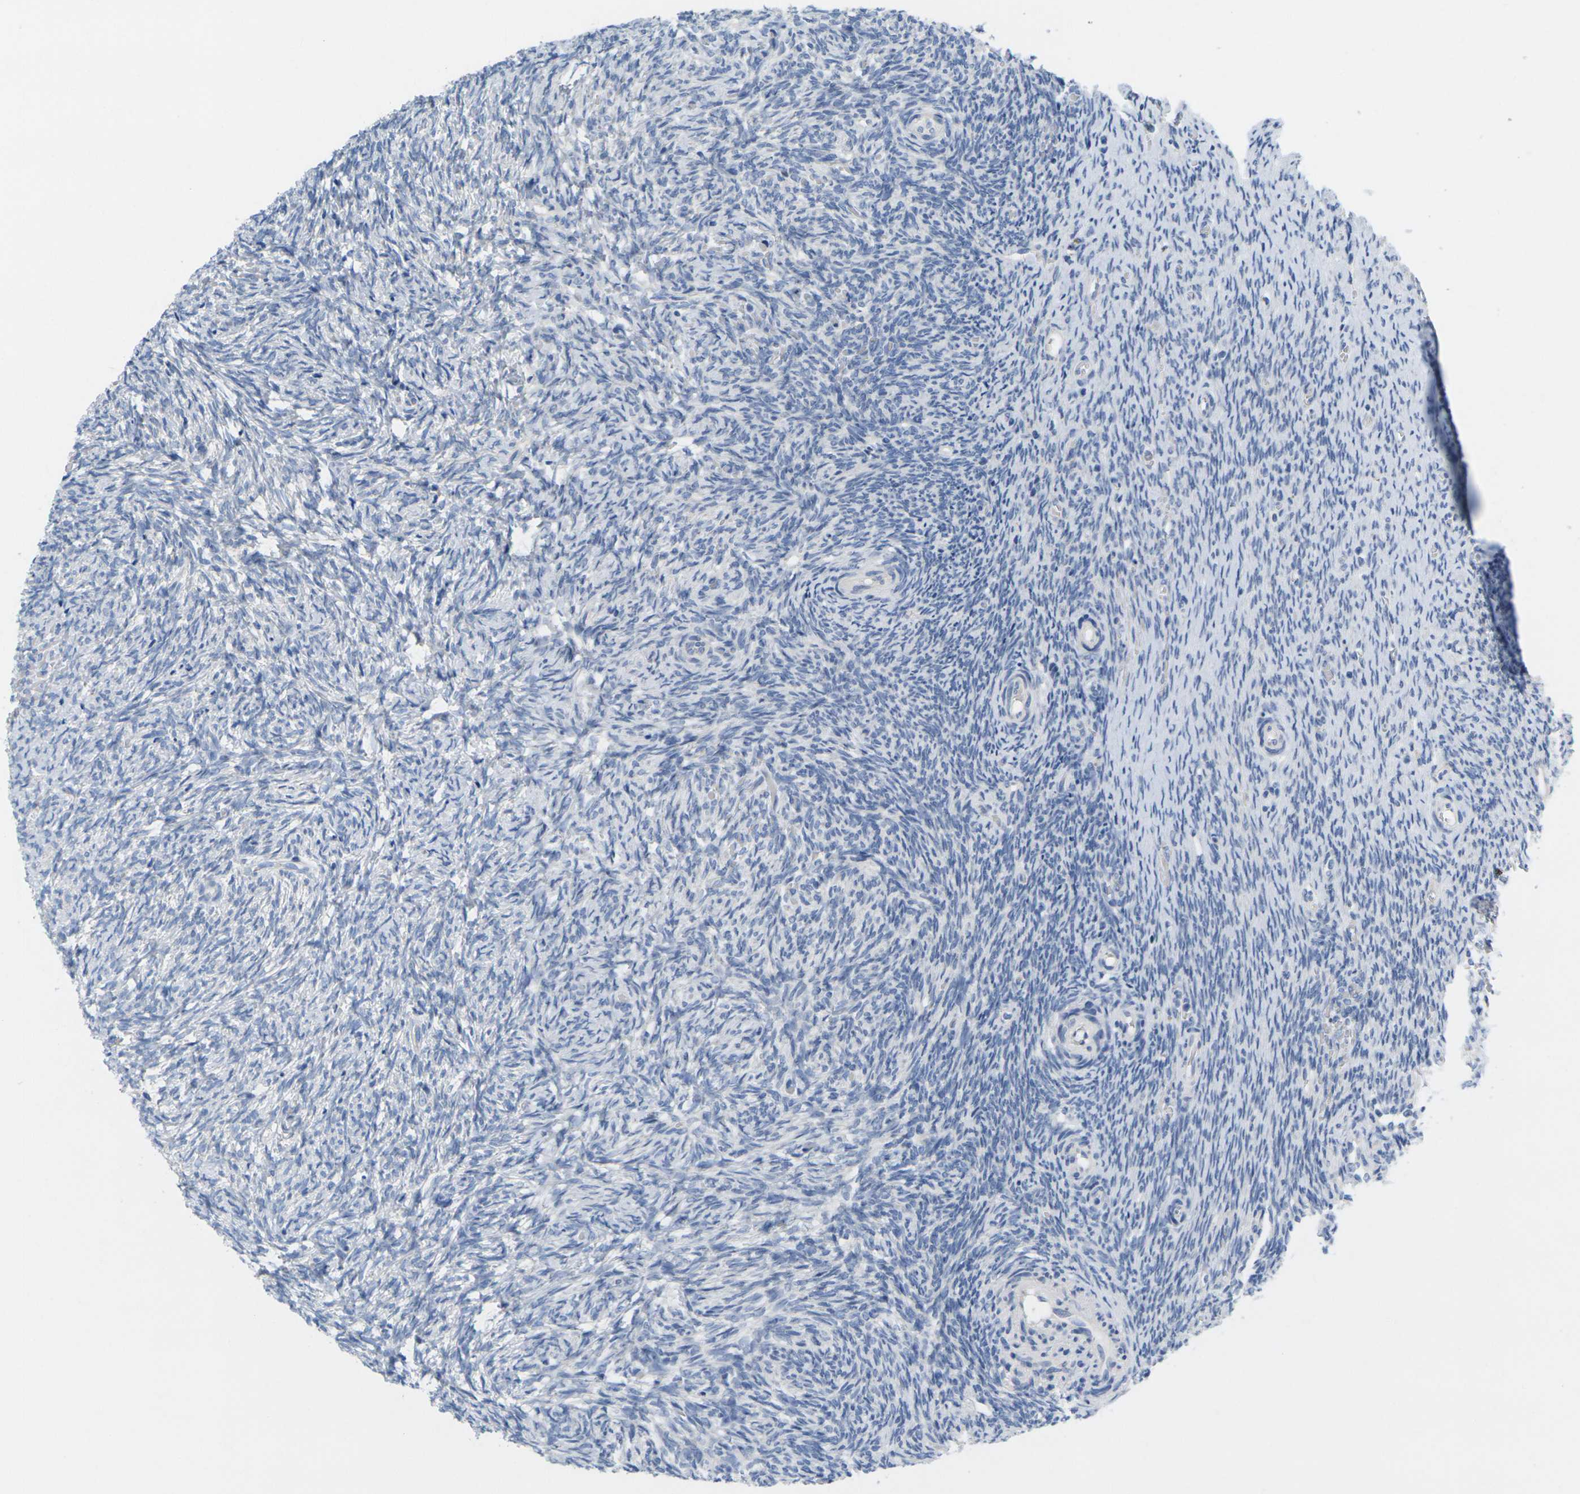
{"staining": {"intensity": "negative", "quantity": "none", "location": "none"}, "tissue": "ovary", "cell_type": "Ovarian stroma cells", "image_type": "normal", "snomed": [{"axis": "morphology", "description": "Normal tissue, NOS"}, {"axis": "topography", "description": "Ovary"}], "caption": "Immunohistochemistry of normal human ovary exhibits no positivity in ovarian stroma cells.", "gene": "TNNI3", "patient": {"sex": "female", "age": 41}}